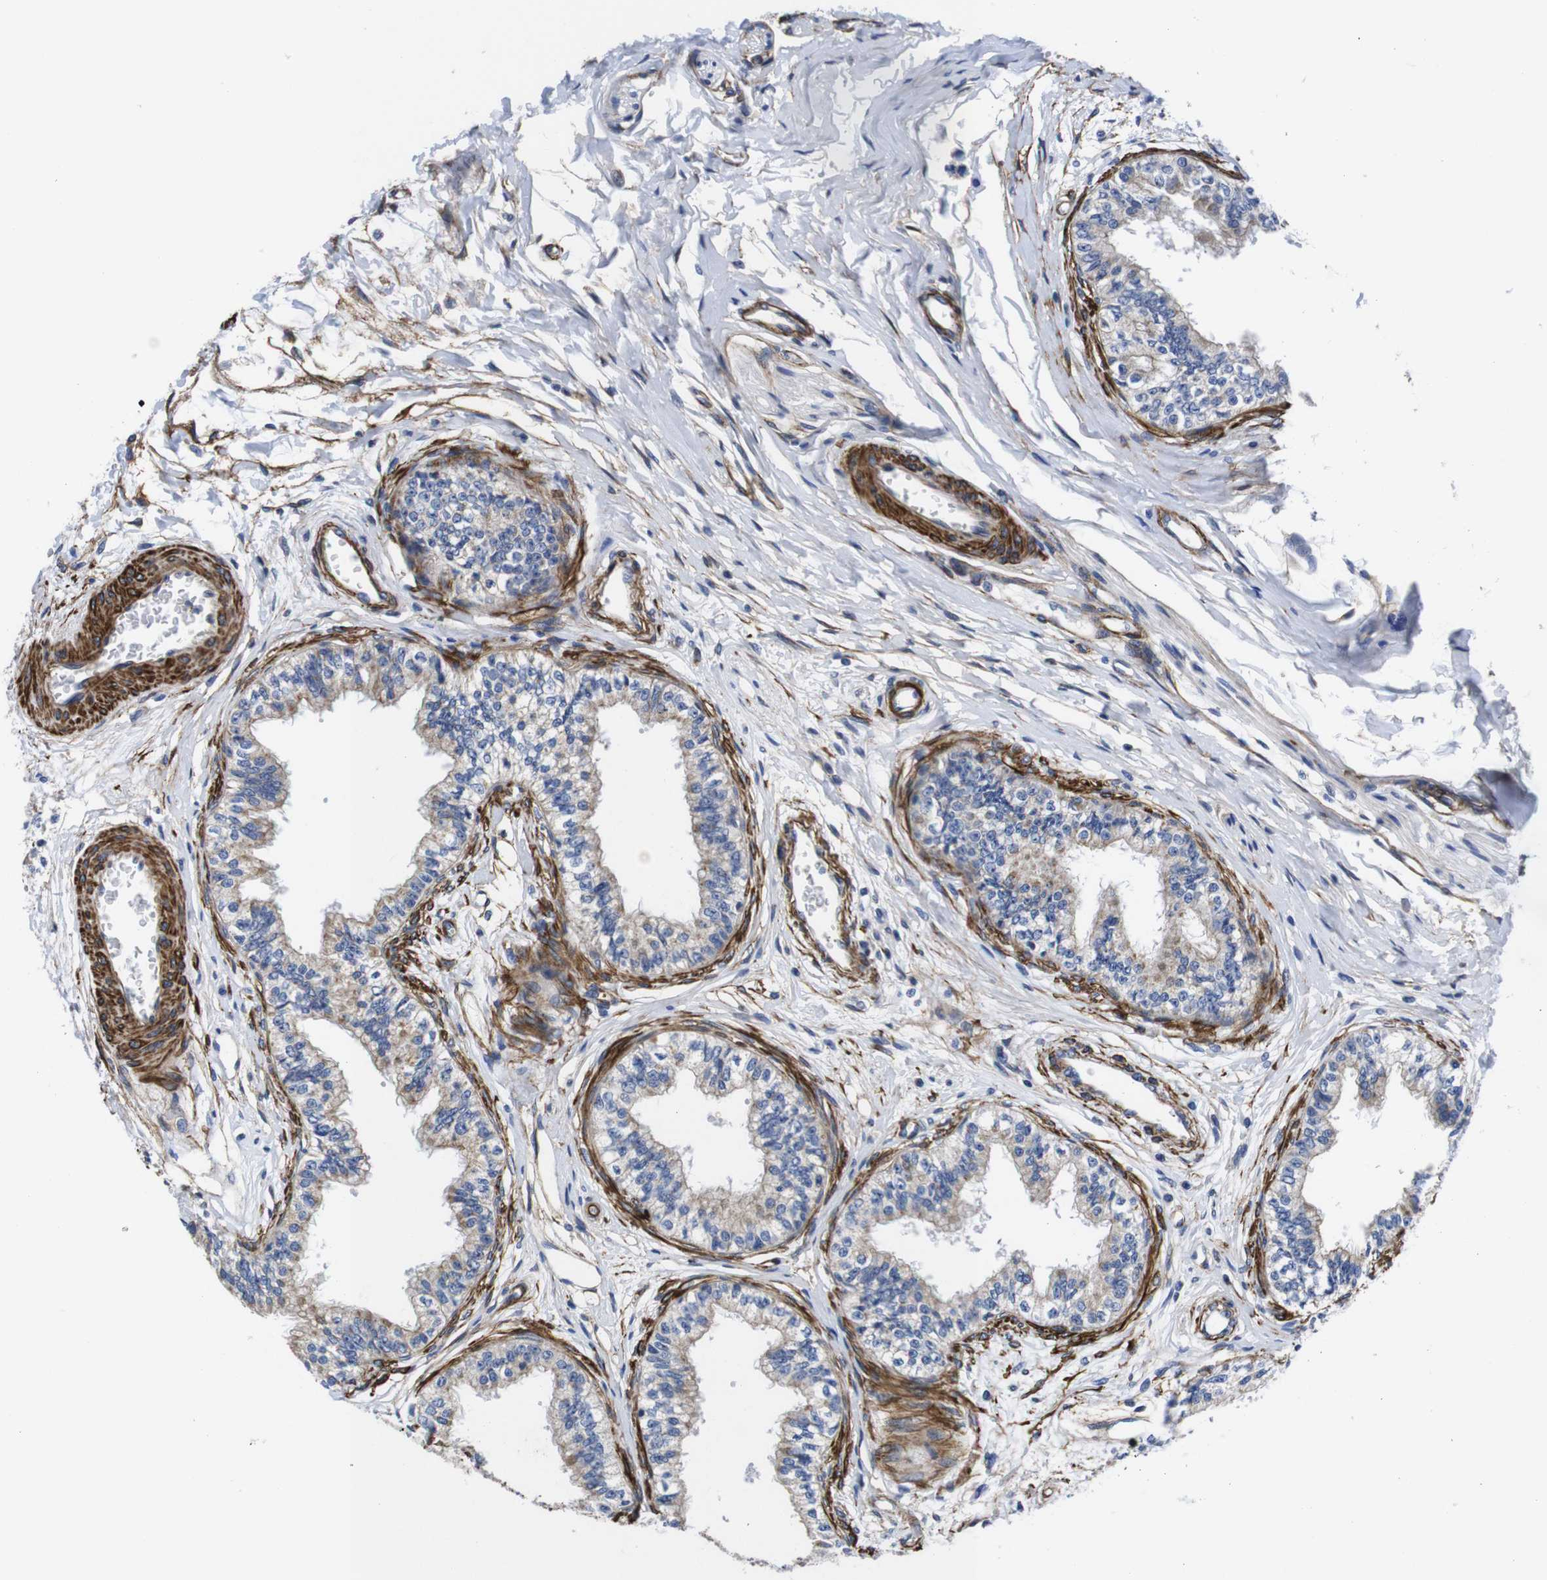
{"staining": {"intensity": "weak", "quantity": "25%-75%", "location": "cytoplasmic/membranous"}, "tissue": "epididymis", "cell_type": "Glandular cells", "image_type": "normal", "snomed": [{"axis": "morphology", "description": "Normal tissue, NOS"}, {"axis": "morphology", "description": "Adenocarcinoma, metastatic, NOS"}, {"axis": "topography", "description": "Testis"}, {"axis": "topography", "description": "Epididymis"}], "caption": "High-power microscopy captured an immunohistochemistry (IHC) photomicrograph of normal epididymis, revealing weak cytoplasmic/membranous positivity in about 25%-75% of glandular cells. The staining was performed using DAB (3,3'-diaminobenzidine), with brown indicating positive protein expression. Nuclei are stained blue with hematoxylin.", "gene": "WNT10A", "patient": {"sex": "male", "age": 26}}